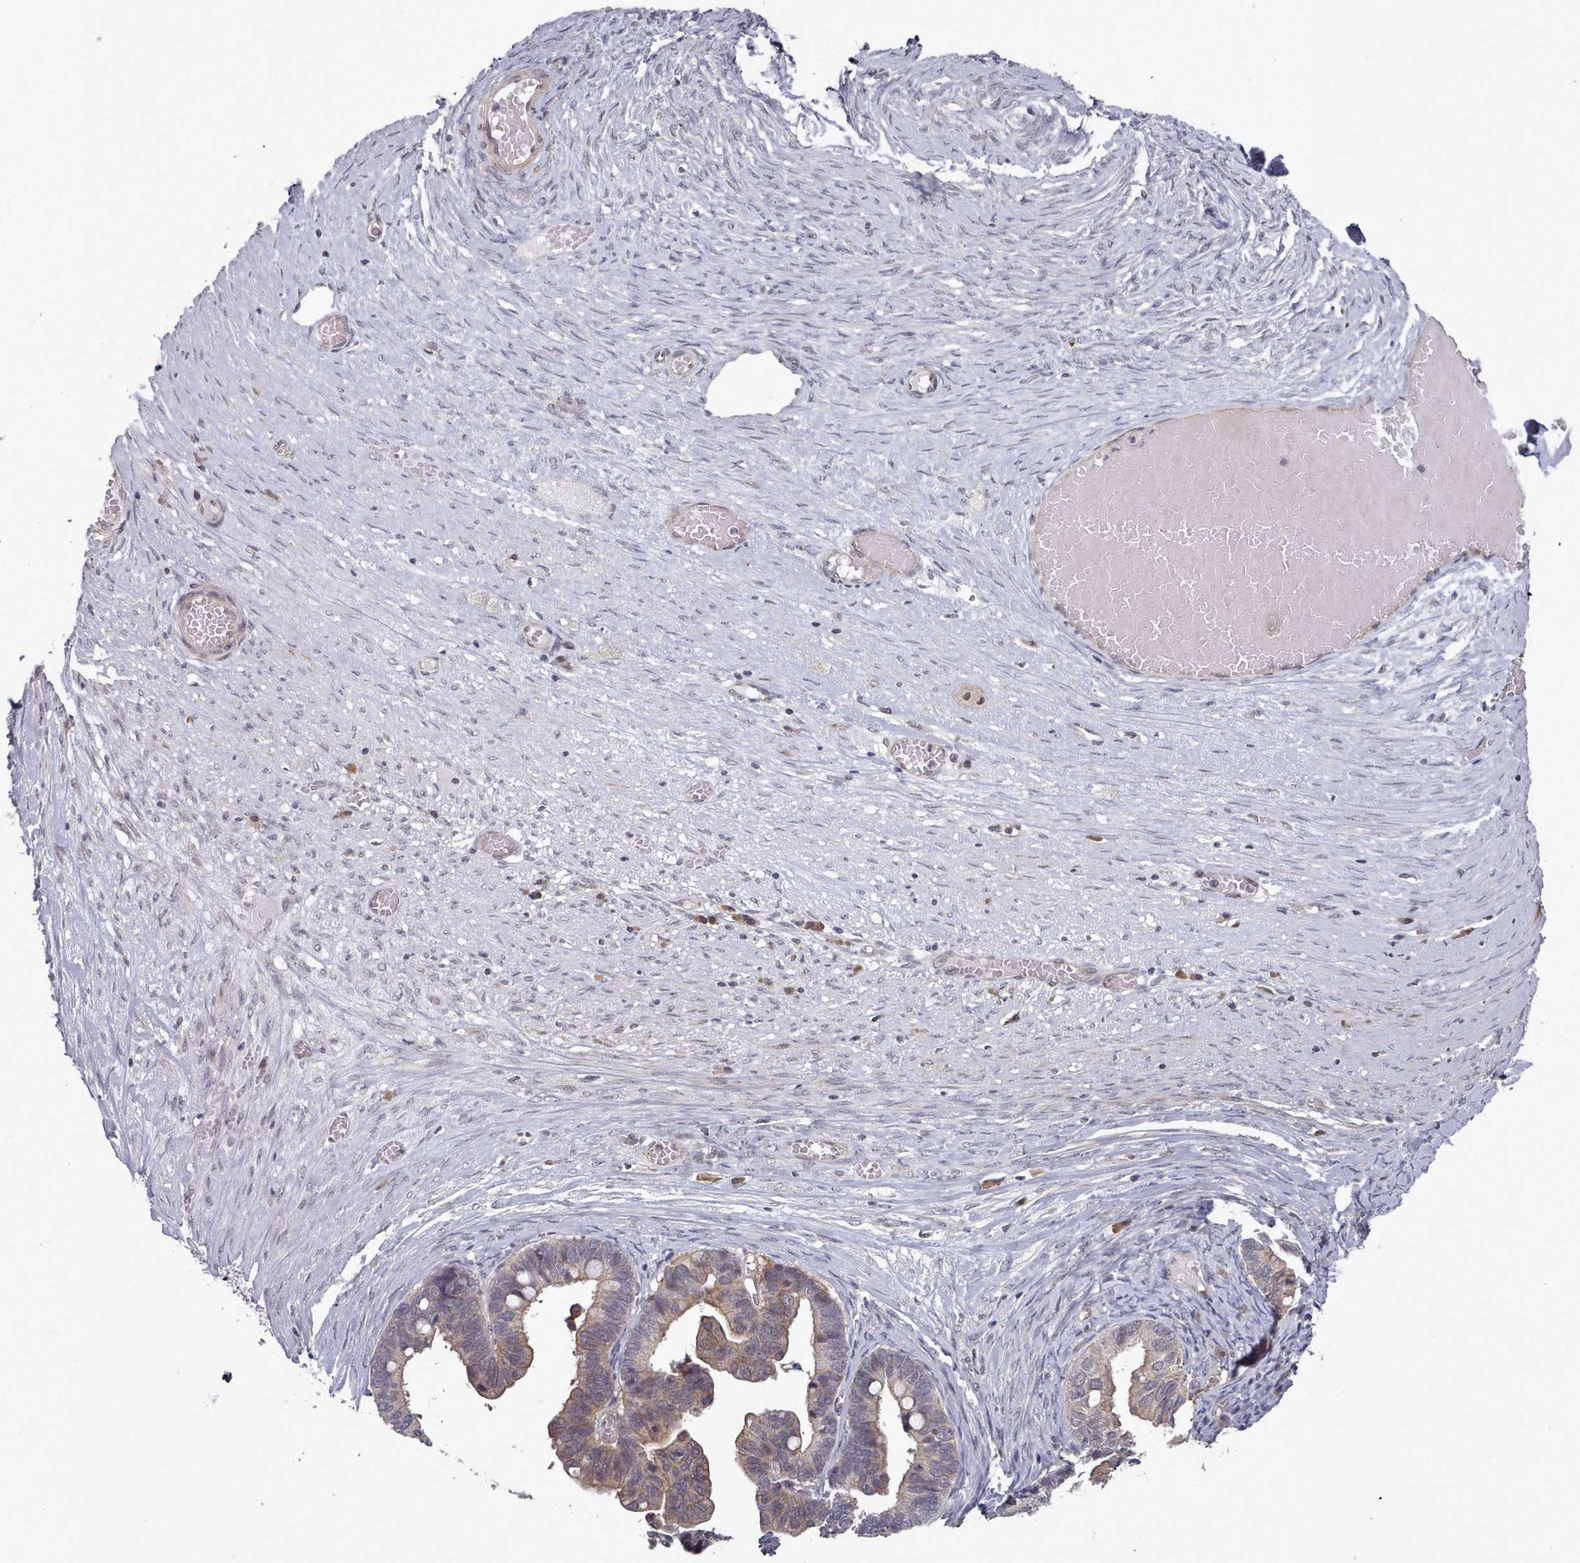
{"staining": {"intensity": "weak", "quantity": "25%-75%", "location": "cytoplasmic/membranous"}, "tissue": "ovarian cancer", "cell_type": "Tumor cells", "image_type": "cancer", "snomed": [{"axis": "morphology", "description": "Cystadenocarcinoma, serous, NOS"}, {"axis": "topography", "description": "Ovary"}], "caption": "Ovarian cancer (serous cystadenocarcinoma) stained for a protein (brown) demonstrates weak cytoplasmic/membranous positive staining in approximately 25%-75% of tumor cells.", "gene": "HYAL3", "patient": {"sex": "female", "age": 56}}